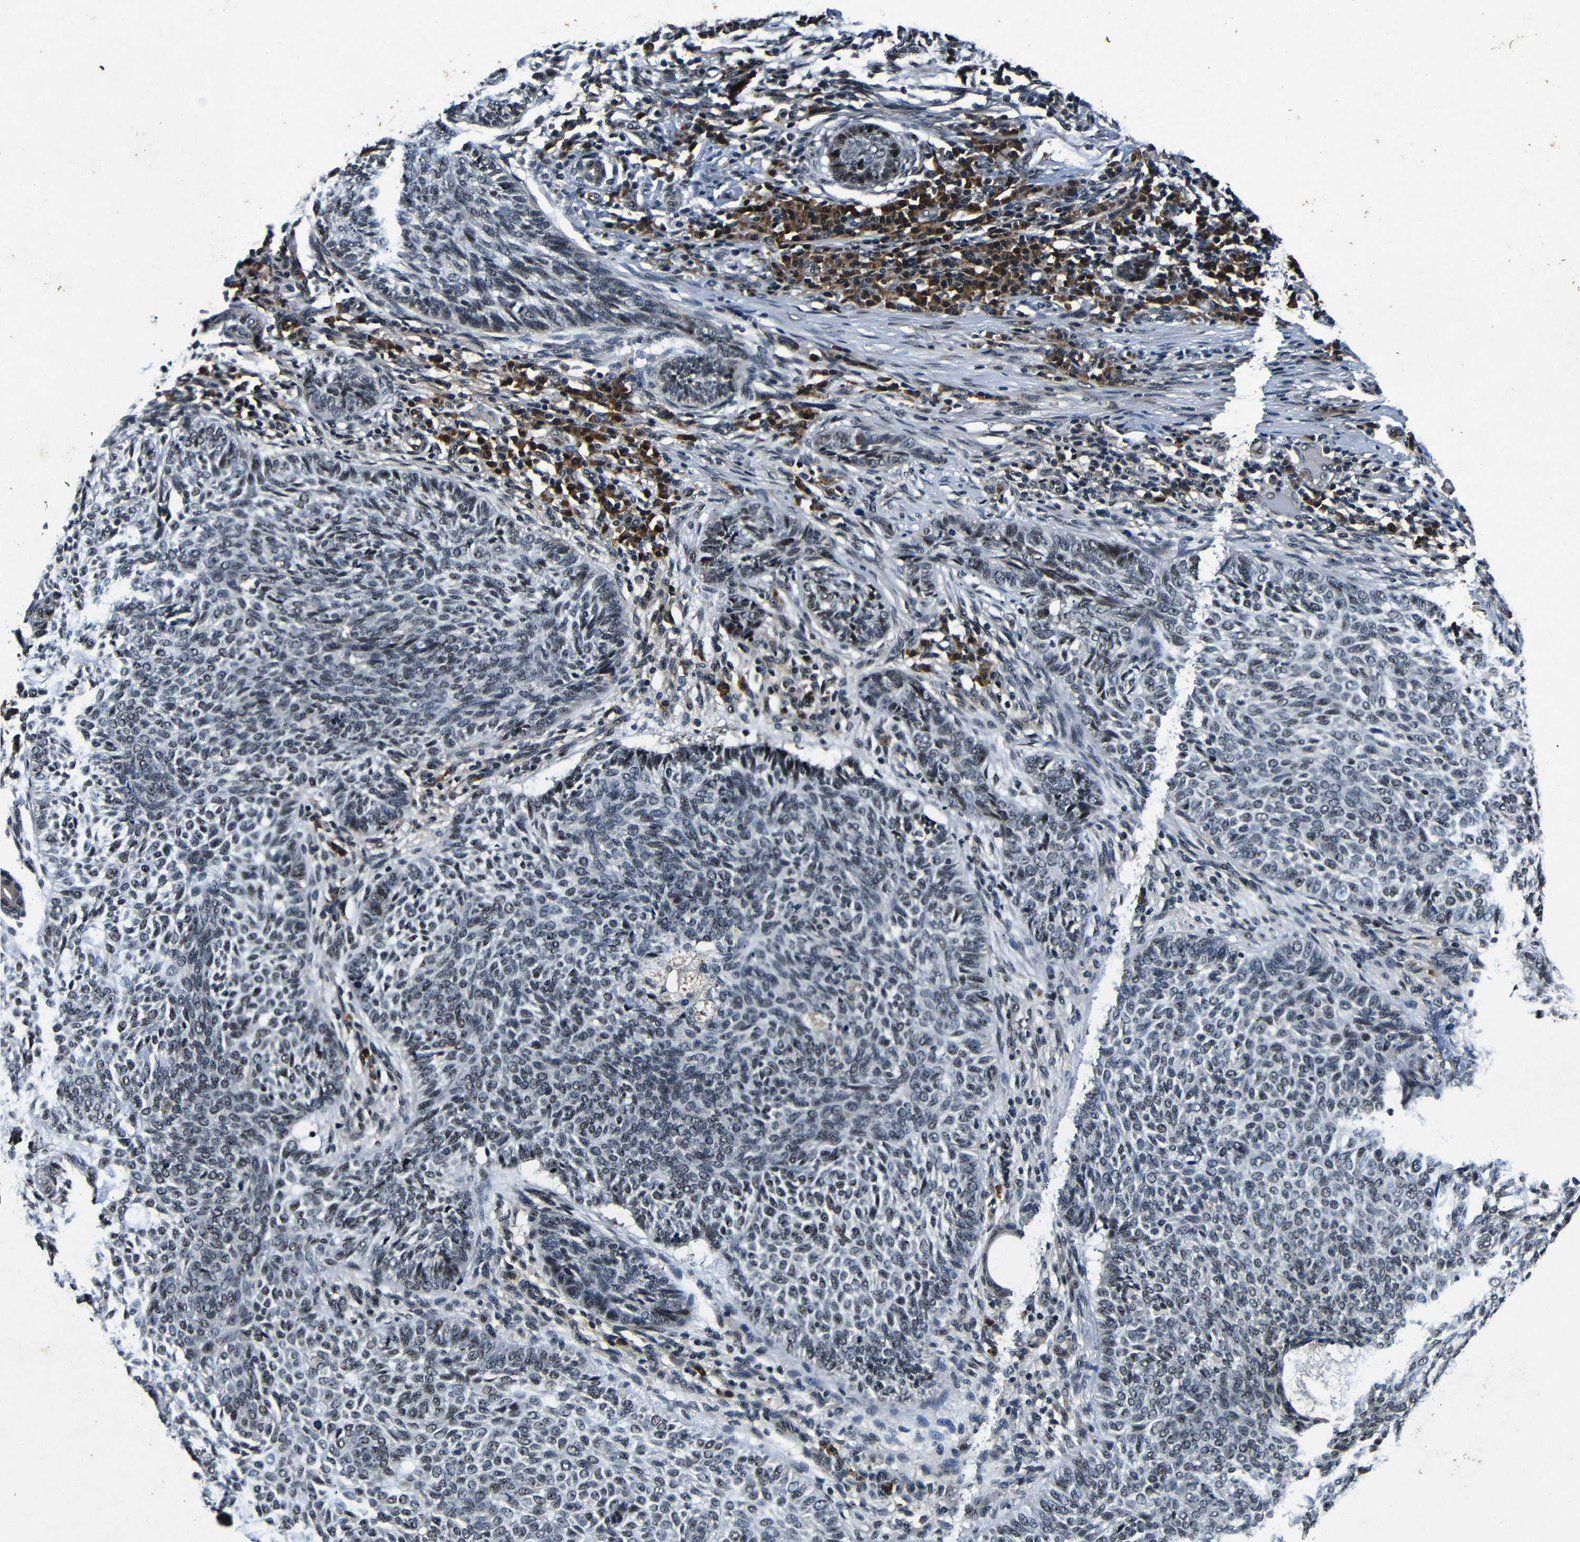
{"staining": {"intensity": "weak", "quantity": ">75%", "location": "nuclear"}, "tissue": "skin cancer", "cell_type": "Tumor cells", "image_type": "cancer", "snomed": [{"axis": "morphology", "description": "Basal cell carcinoma"}, {"axis": "topography", "description": "Skin"}], "caption": "Protein analysis of skin cancer tissue shows weak nuclear staining in approximately >75% of tumor cells.", "gene": "FOXD4", "patient": {"sex": "male", "age": 87}}